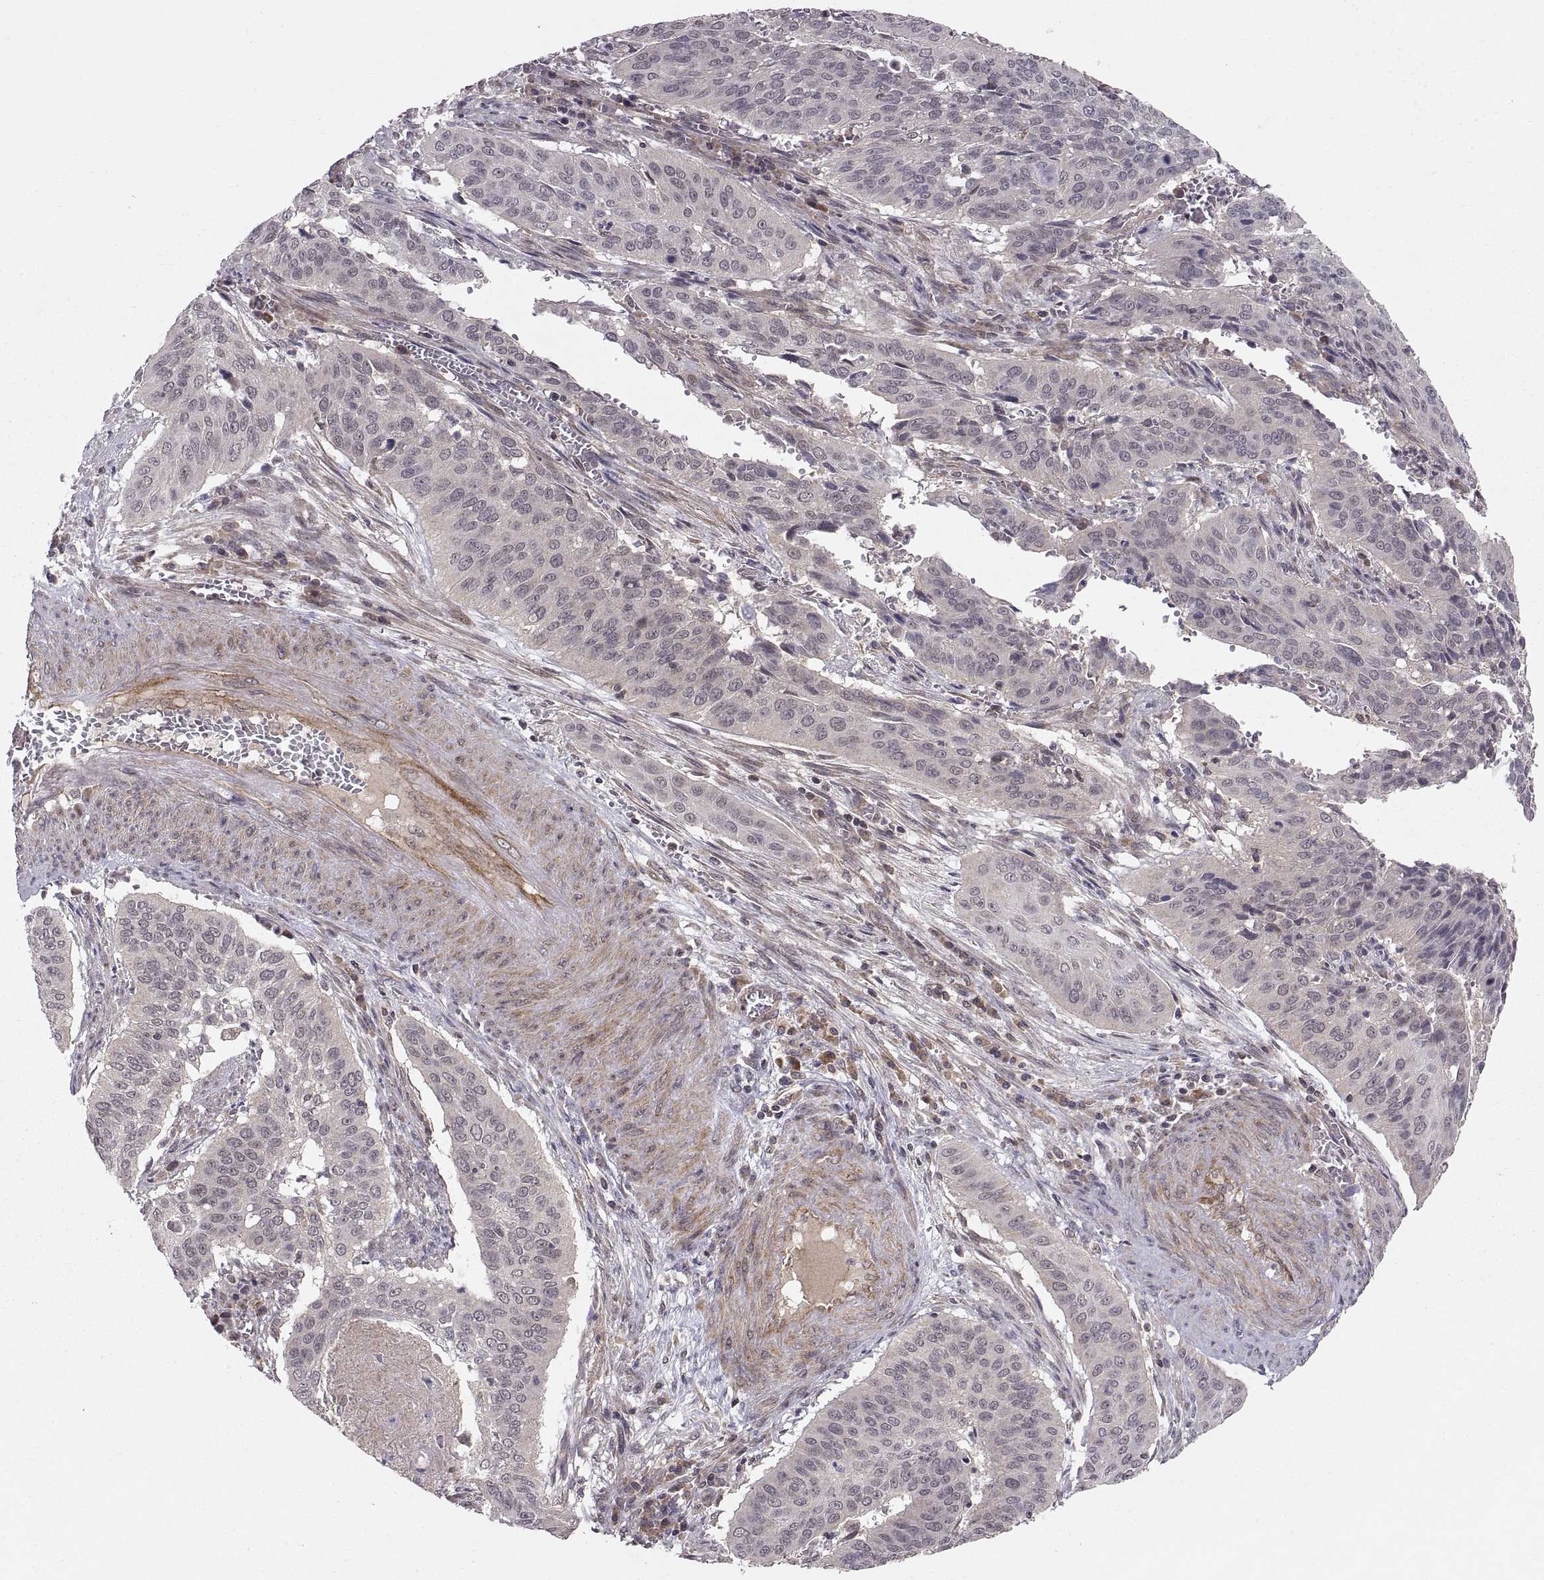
{"staining": {"intensity": "weak", "quantity": "<25%", "location": "cytoplasmic/membranous"}, "tissue": "cervical cancer", "cell_type": "Tumor cells", "image_type": "cancer", "snomed": [{"axis": "morphology", "description": "Squamous cell carcinoma, NOS"}, {"axis": "topography", "description": "Cervix"}], "caption": "Squamous cell carcinoma (cervical) was stained to show a protein in brown. There is no significant staining in tumor cells. (DAB immunohistochemistry visualized using brightfield microscopy, high magnification).", "gene": "ABL2", "patient": {"sex": "female", "age": 39}}